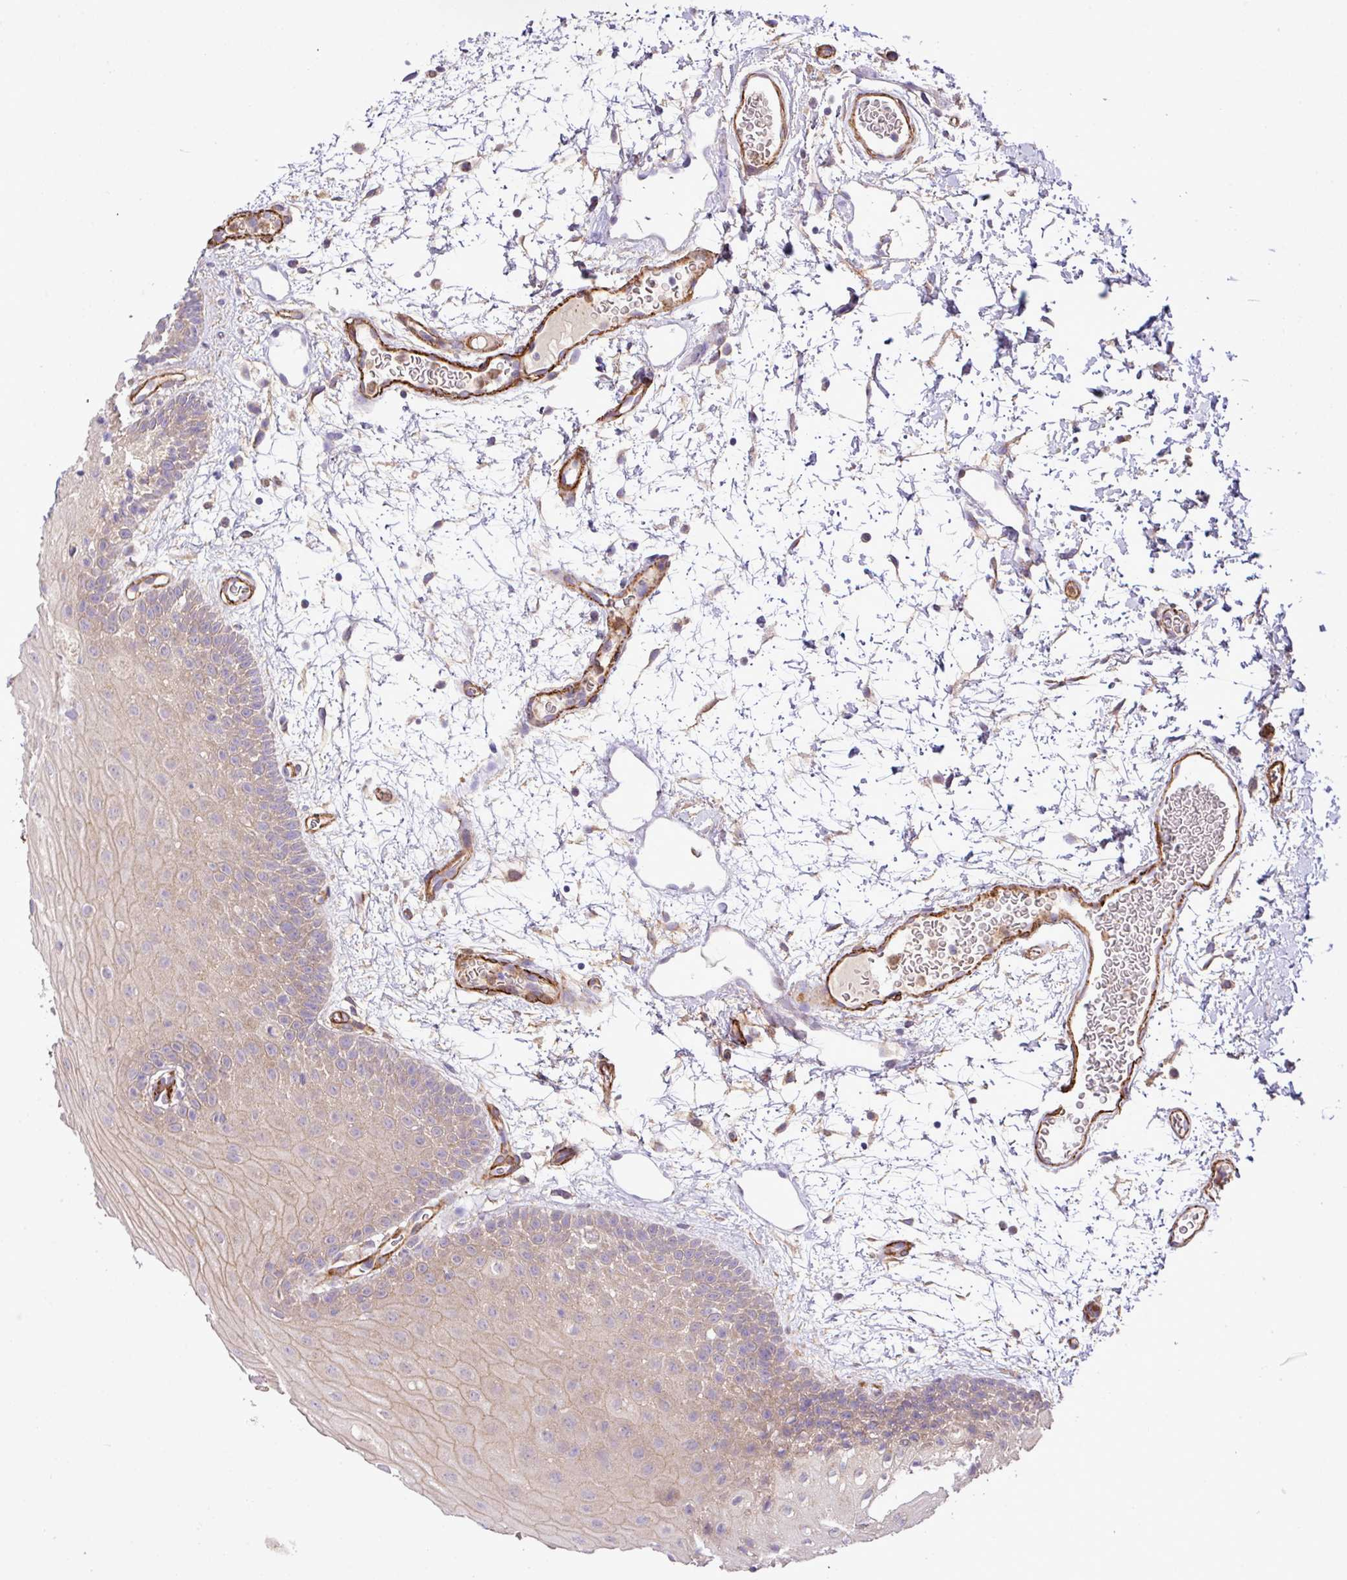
{"staining": {"intensity": "moderate", "quantity": "25%-75%", "location": "cytoplasmic/membranous"}, "tissue": "oral mucosa", "cell_type": "Squamous epithelial cells", "image_type": "normal", "snomed": [{"axis": "morphology", "description": "Normal tissue, NOS"}, {"axis": "morphology", "description": "Squamous cell carcinoma, NOS"}, {"axis": "topography", "description": "Oral tissue"}, {"axis": "topography", "description": "Tounge, NOS"}, {"axis": "topography", "description": "Head-Neck"}], "caption": "Immunohistochemical staining of unremarkable human oral mucosa shows moderate cytoplasmic/membranous protein staining in about 25%-75% of squamous epithelial cells. The staining is performed using DAB (3,3'-diaminobenzidine) brown chromogen to label protein expression. The nuclei are counter-stained blue using hematoxylin.", "gene": "FAM47E", "patient": {"sex": "male", "age": 76}}